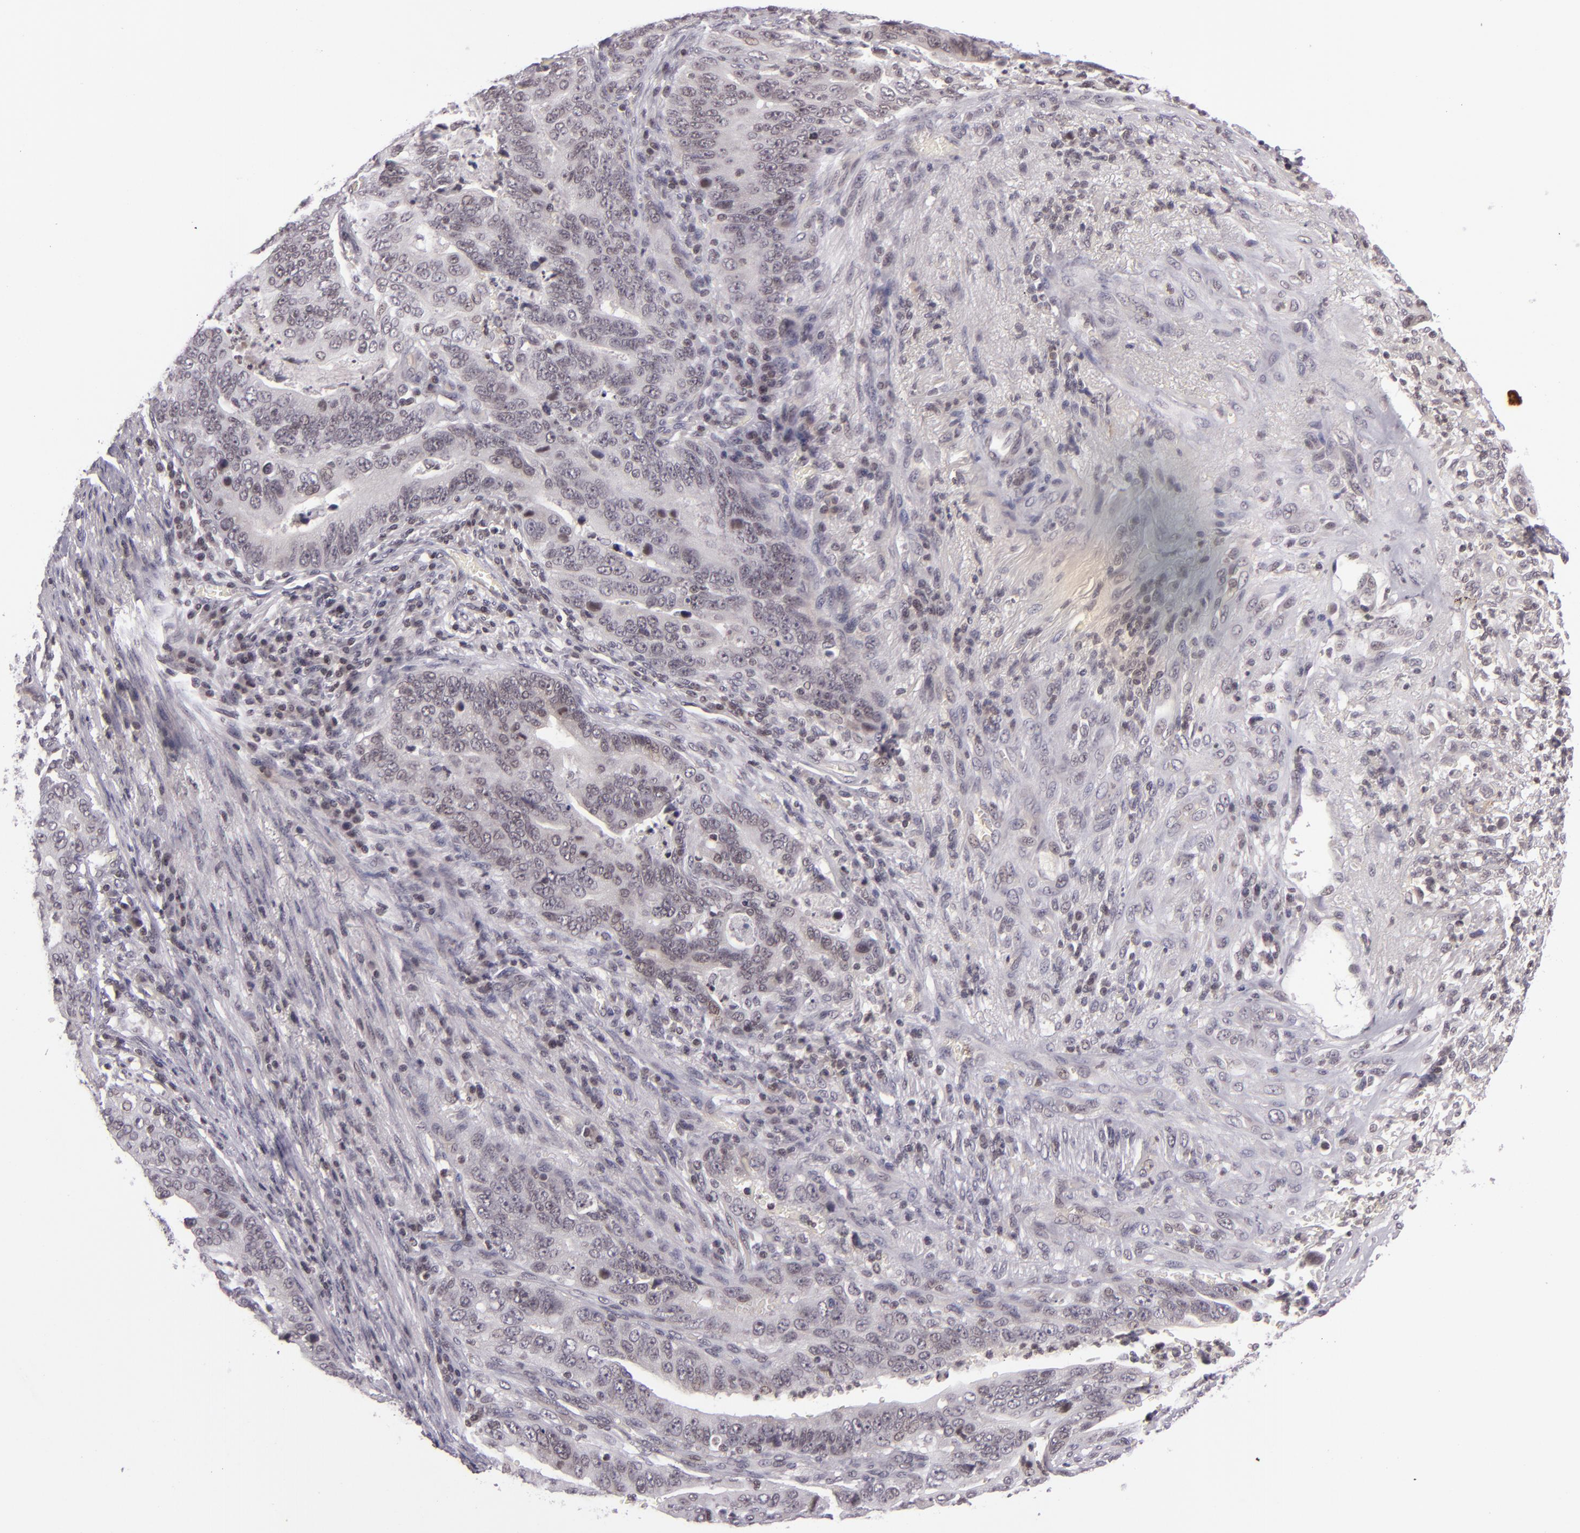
{"staining": {"intensity": "negative", "quantity": "none", "location": "none"}, "tissue": "stomach cancer", "cell_type": "Tumor cells", "image_type": "cancer", "snomed": [{"axis": "morphology", "description": "Adenocarcinoma, NOS"}, {"axis": "topography", "description": "Stomach, upper"}], "caption": "An image of stomach cancer (adenocarcinoma) stained for a protein demonstrates no brown staining in tumor cells. The staining is performed using DAB brown chromogen with nuclei counter-stained in using hematoxylin.", "gene": "CASP8", "patient": {"sex": "female", "age": 50}}